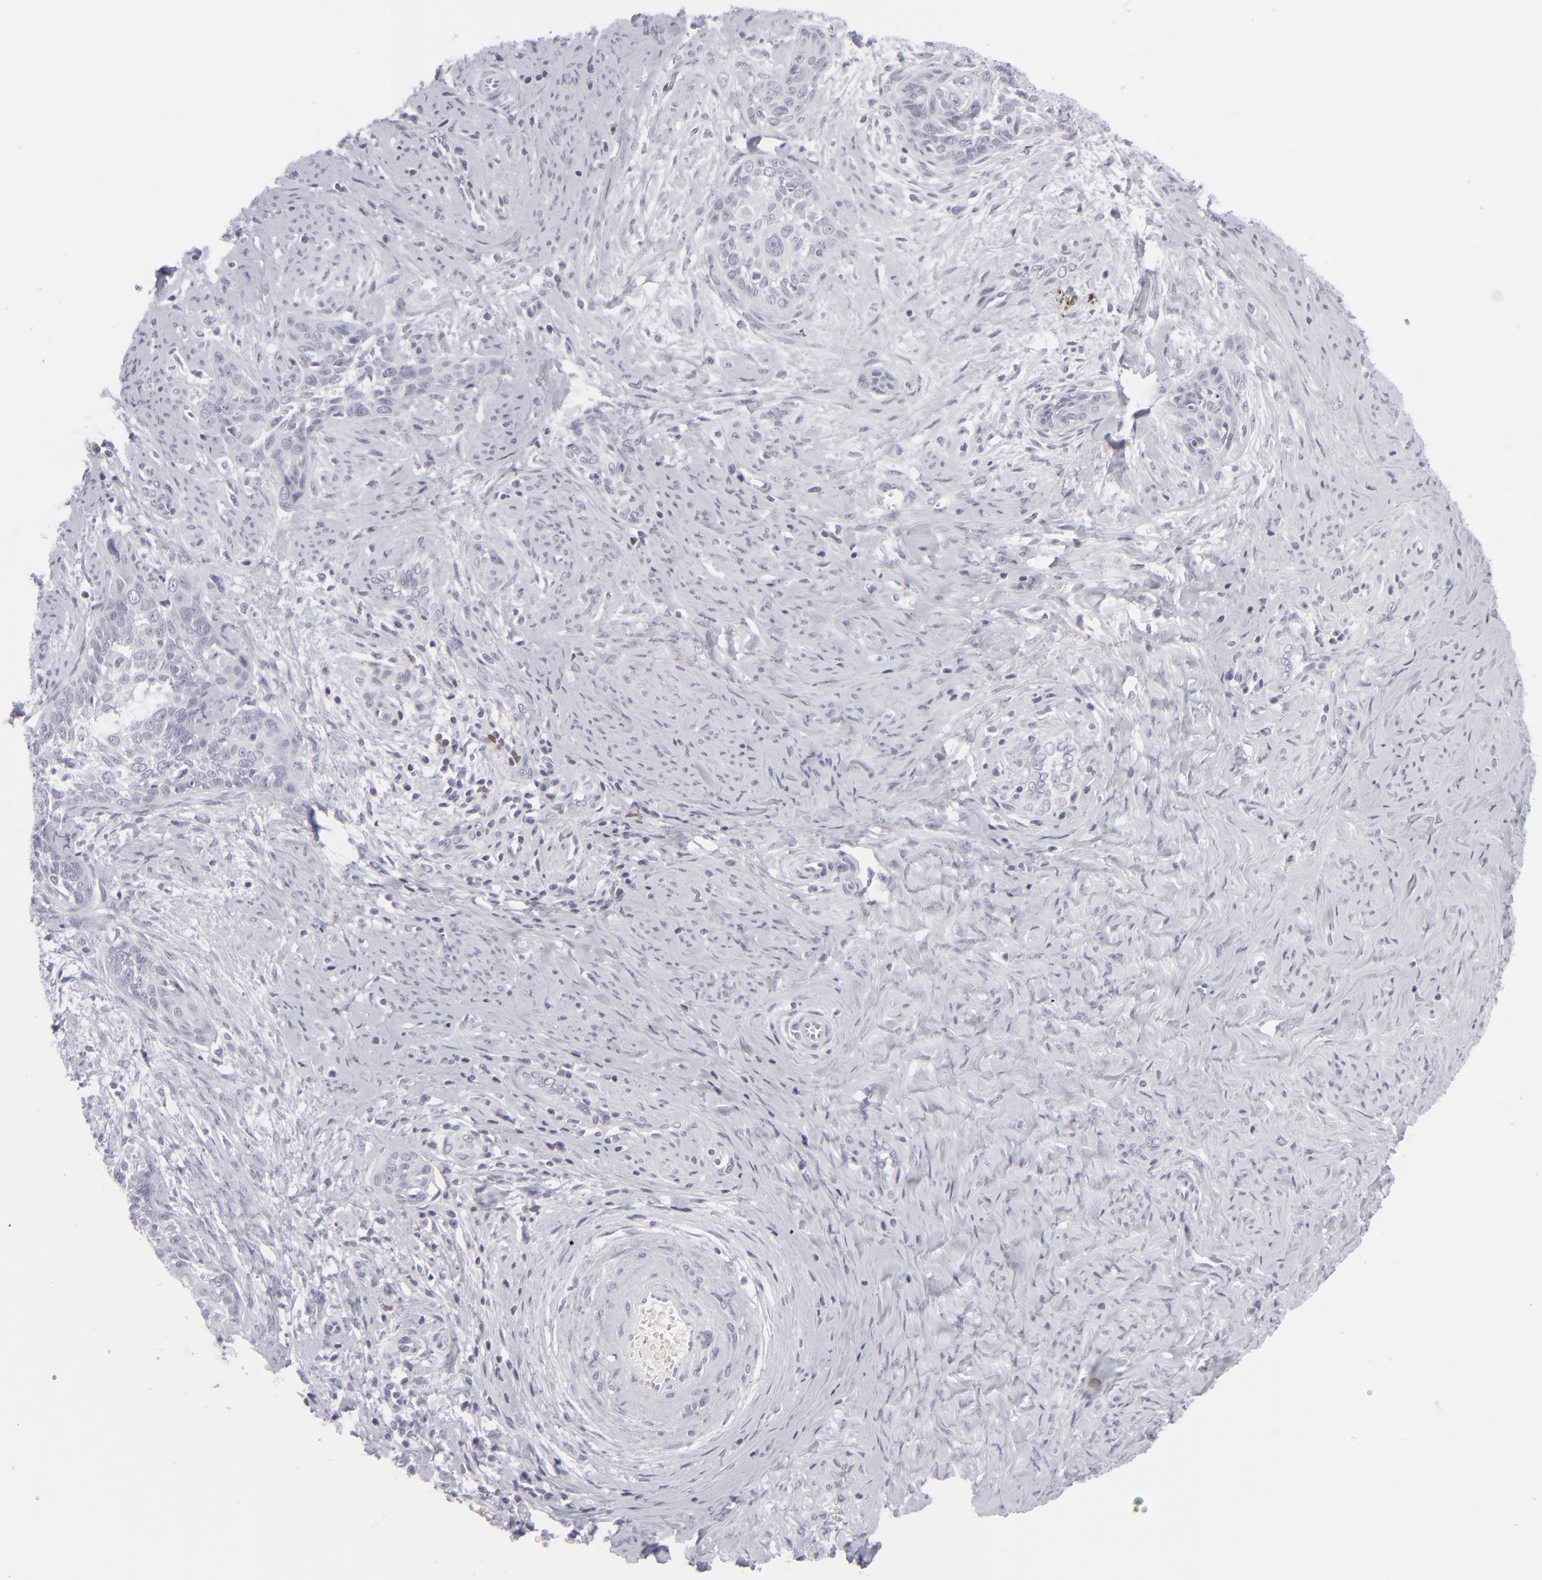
{"staining": {"intensity": "negative", "quantity": "none", "location": "none"}, "tissue": "cervical cancer", "cell_type": "Tumor cells", "image_type": "cancer", "snomed": [{"axis": "morphology", "description": "Squamous cell carcinoma, NOS"}, {"axis": "topography", "description": "Cervix"}], "caption": "Protein analysis of cervical cancer (squamous cell carcinoma) displays no significant positivity in tumor cells. Brightfield microscopy of immunohistochemistry stained with DAB (3,3'-diaminobenzidine) (brown) and hematoxylin (blue), captured at high magnification.", "gene": "CD7", "patient": {"sex": "female", "age": 33}}